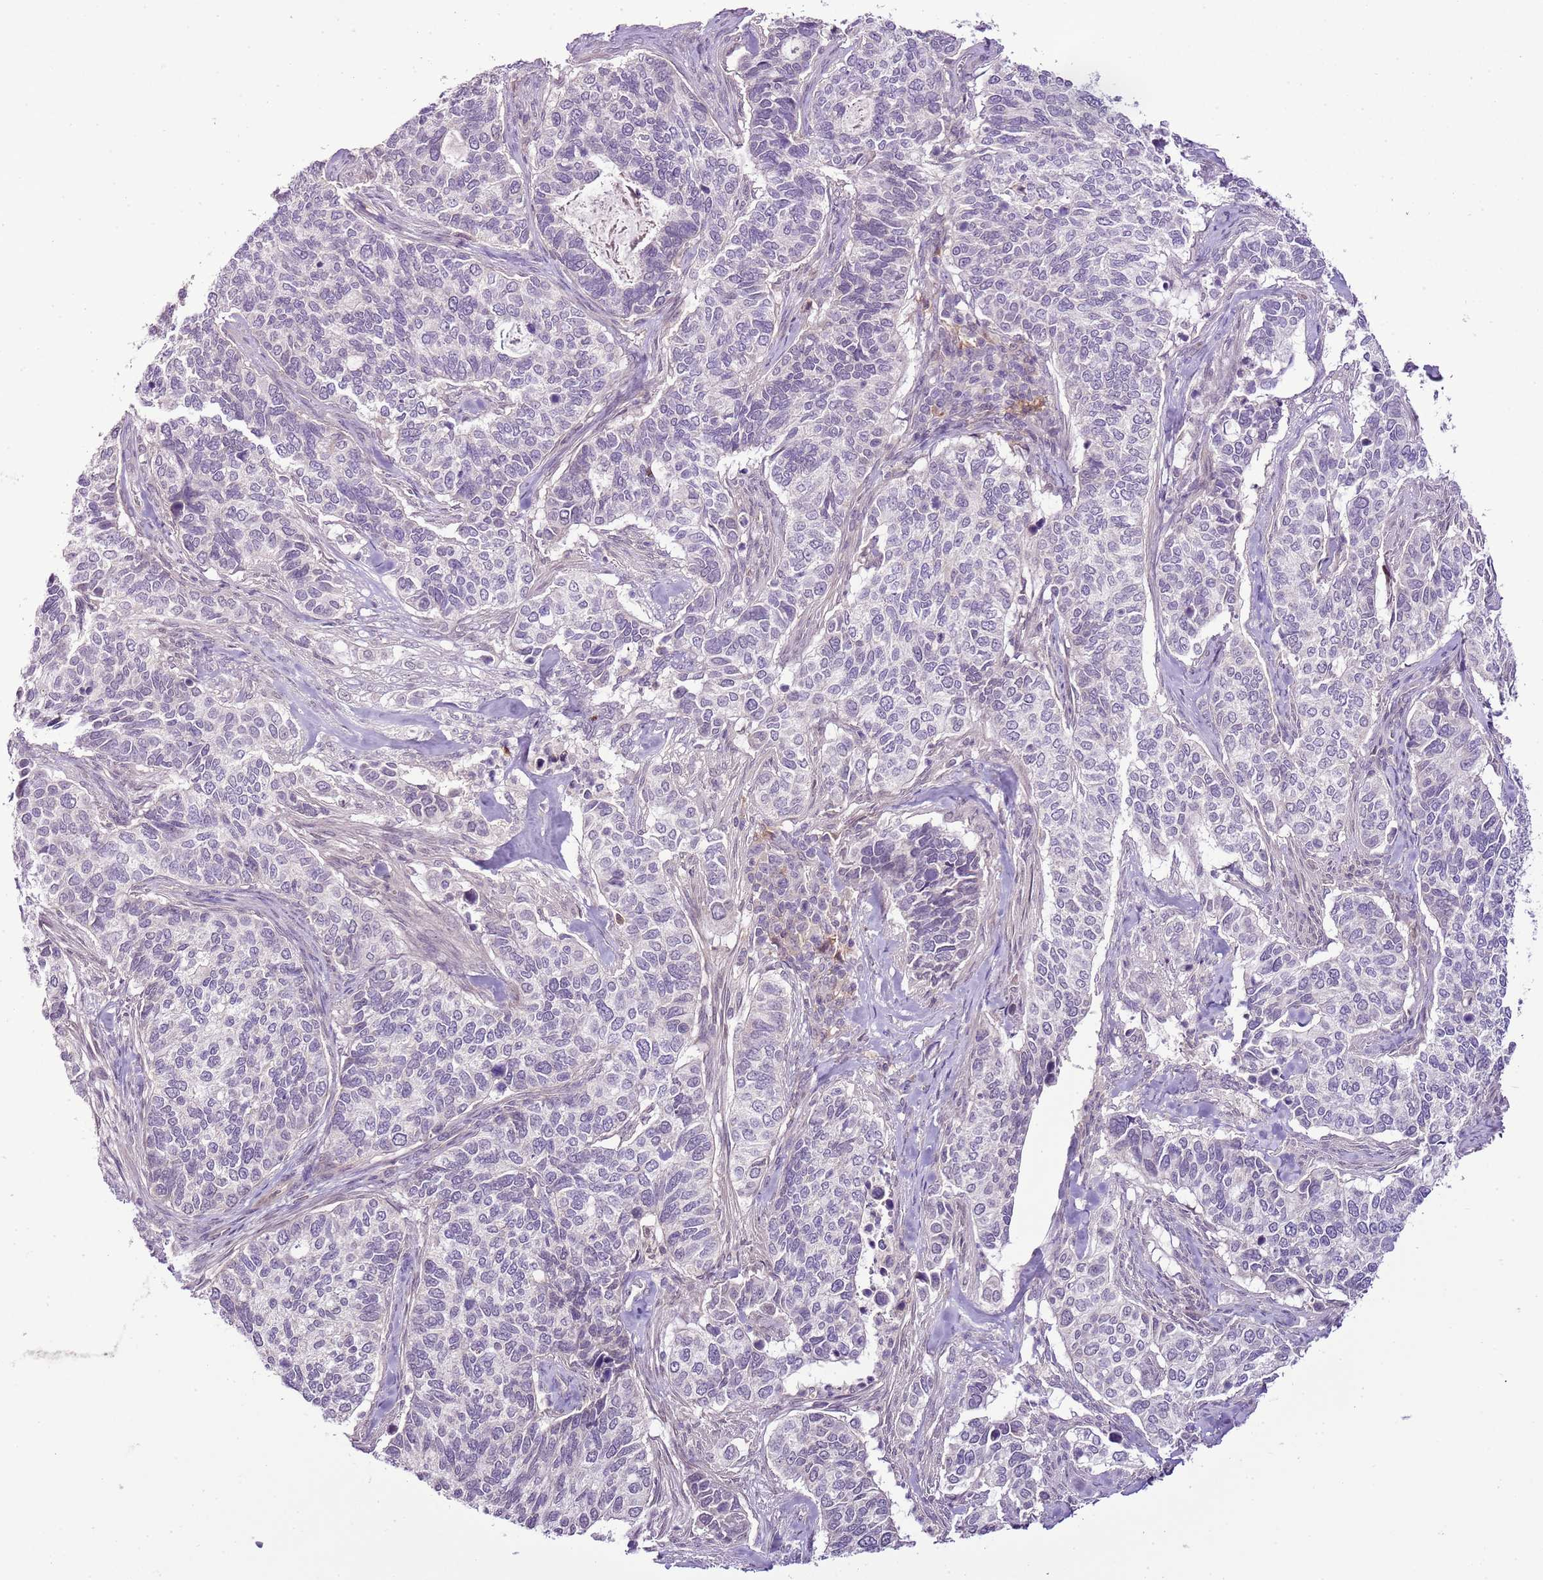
{"staining": {"intensity": "negative", "quantity": "none", "location": "none"}, "tissue": "cervical cancer", "cell_type": "Tumor cells", "image_type": "cancer", "snomed": [{"axis": "morphology", "description": "Squamous cell carcinoma, NOS"}, {"axis": "topography", "description": "Cervix"}], "caption": "The photomicrograph exhibits no staining of tumor cells in cervical cancer (squamous cell carcinoma). (DAB (3,3'-diaminobenzidine) immunohistochemistry, high magnification).", "gene": "CMKLR1", "patient": {"sex": "female", "age": 38}}